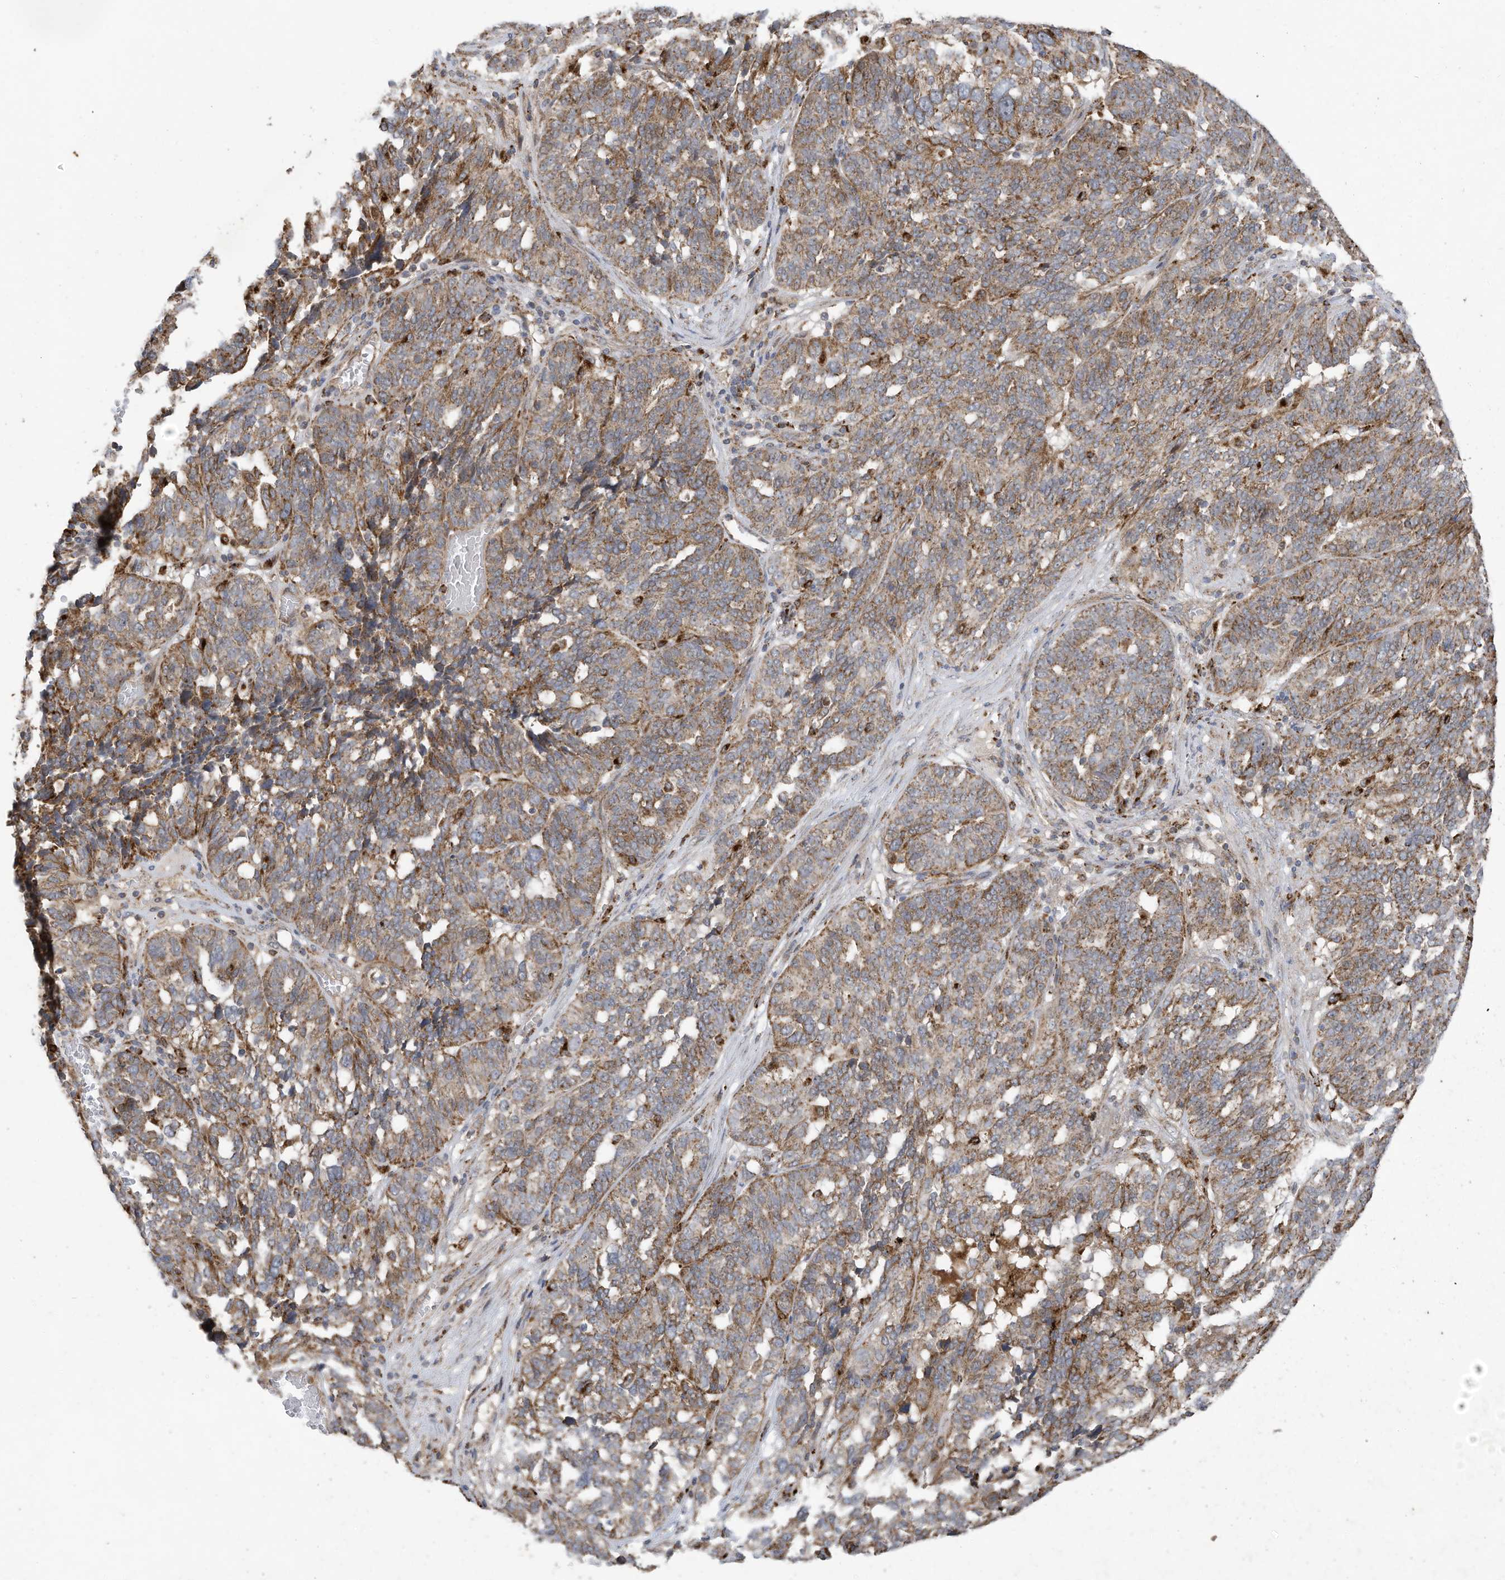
{"staining": {"intensity": "moderate", "quantity": ">75%", "location": "cytoplasmic/membranous"}, "tissue": "ovarian cancer", "cell_type": "Tumor cells", "image_type": "cancer", "snomed": [{"axis": "morphology", "description": "Cystadenocarcinoma, serous, NOS"}, {"axis": "topography", "description": "Ovary"}], "caption": "Serous cystadenocarcinoma (ovarian) stained with a brown dye shows moderate cytoplasmic/membranous positive staining in approximately >75% of tumor cells.", "gene": "C2orf74", "patient": {"sex": "female", "age": 59}}